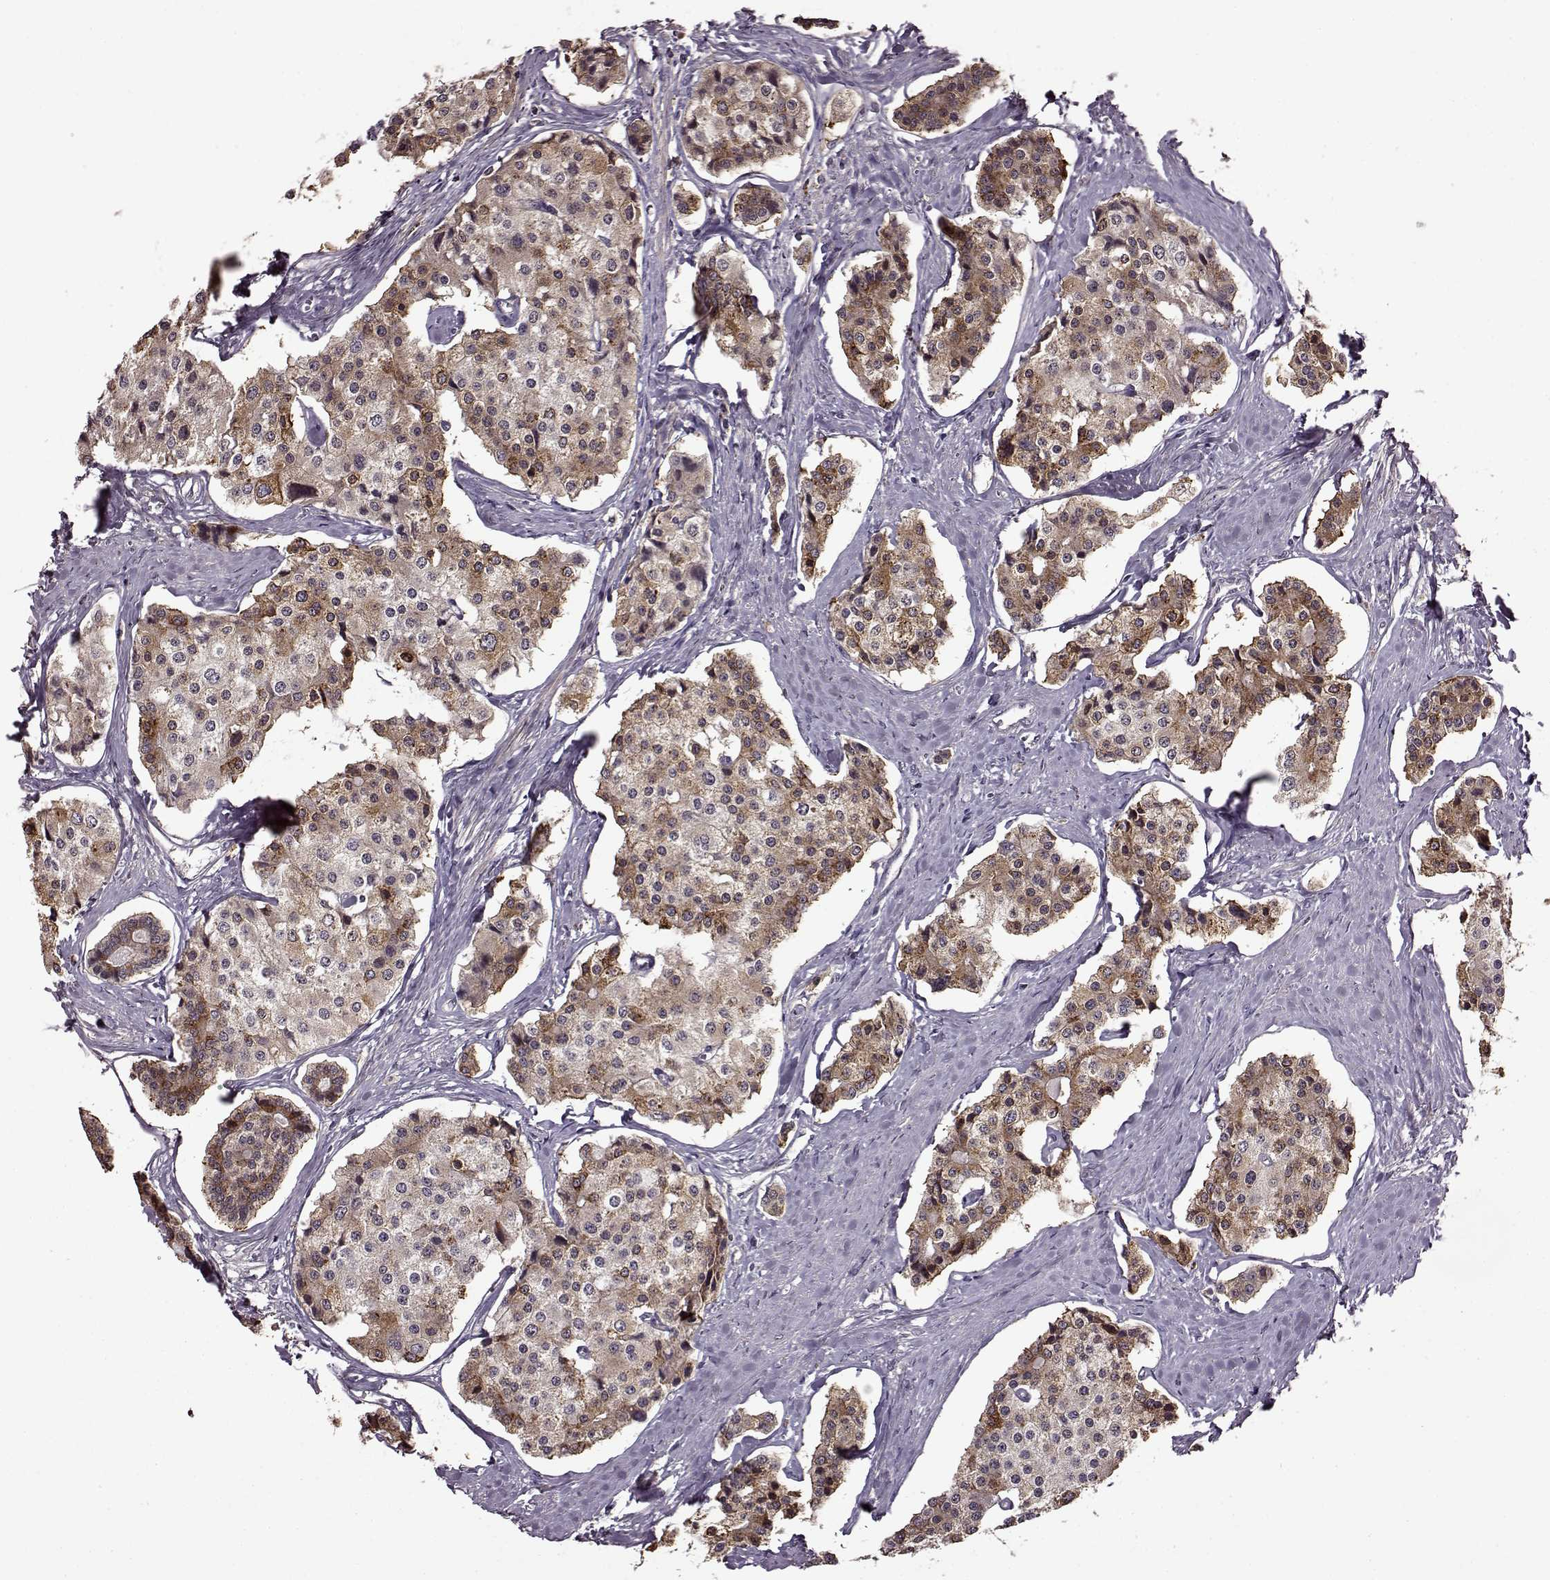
{"staining": {"intensity": "moderate", "quantity": ">75%", "location": "cytoplasmic/membranous"}, "tissue": "carcinoid", "cell_type": "Tumor cells", "image_type": "cancer", "snomed": [{"axis": "morphology", "description": "Carcinoid, malignant, NOS"}, {"axis": "topography", "description": "Small intestine"}], "caption": "High-power microscopy captured an immunohistochemistry (IHC) image of malignant carcinoid, revealing moderate cytoplasmic/membranous positivity in approximately >75% of tumor cells. (Stains: DAB (3,3'-diaminobenzidine) in brown, nuclei in blue, Microscopy: brightfield microscopy at high magnification).", "gene": "MAIP1", "patient": {"sex": "female", "age": 65}}